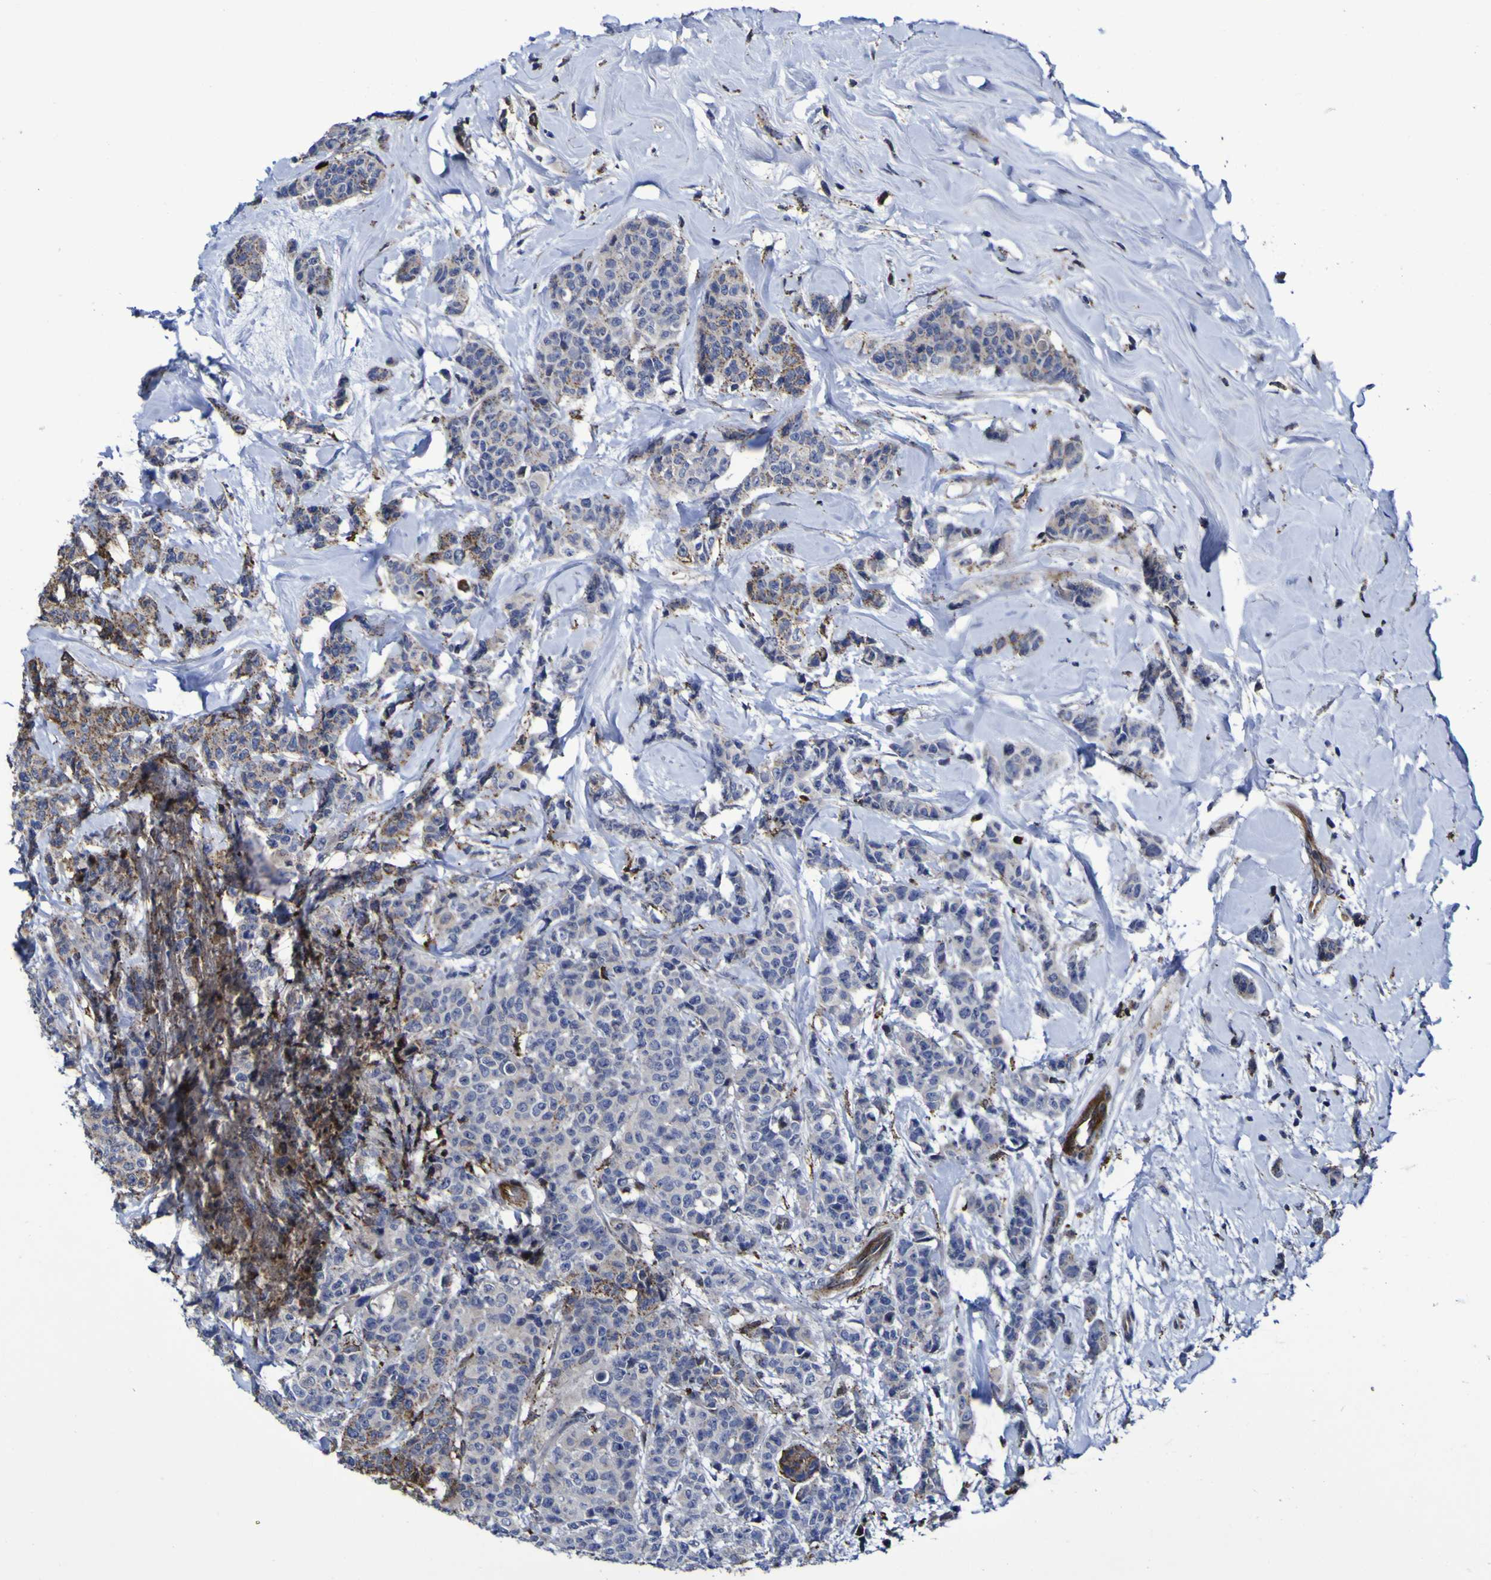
{"staining": {"intensity": "moderate", "quantity": "<25%", "location": "cytoplasmic/membranous"}, "tissue": "breast cancer", "cell_type": "Tumor cells", "image_type": "cancer", "snomed": [{"axis": "morphology", "description": "Normal tissue, NOS"}, {"axis": "morphology", "description": "Duct carcinoma"}, {"axis": "topography", "description": "Breast"}], "caption": "The image demonstrates staining of intraductal carcinoma (breast), revealing moderate cytoplasmic/membranous protein expression (brown color) within tumor cells. (Stains: DAB in brown, nuclei in blue, Microscopy: brightfield microscopy at high magnification).", "gene": "MGLL", "patient": {"sex": "female", "age": 40}}